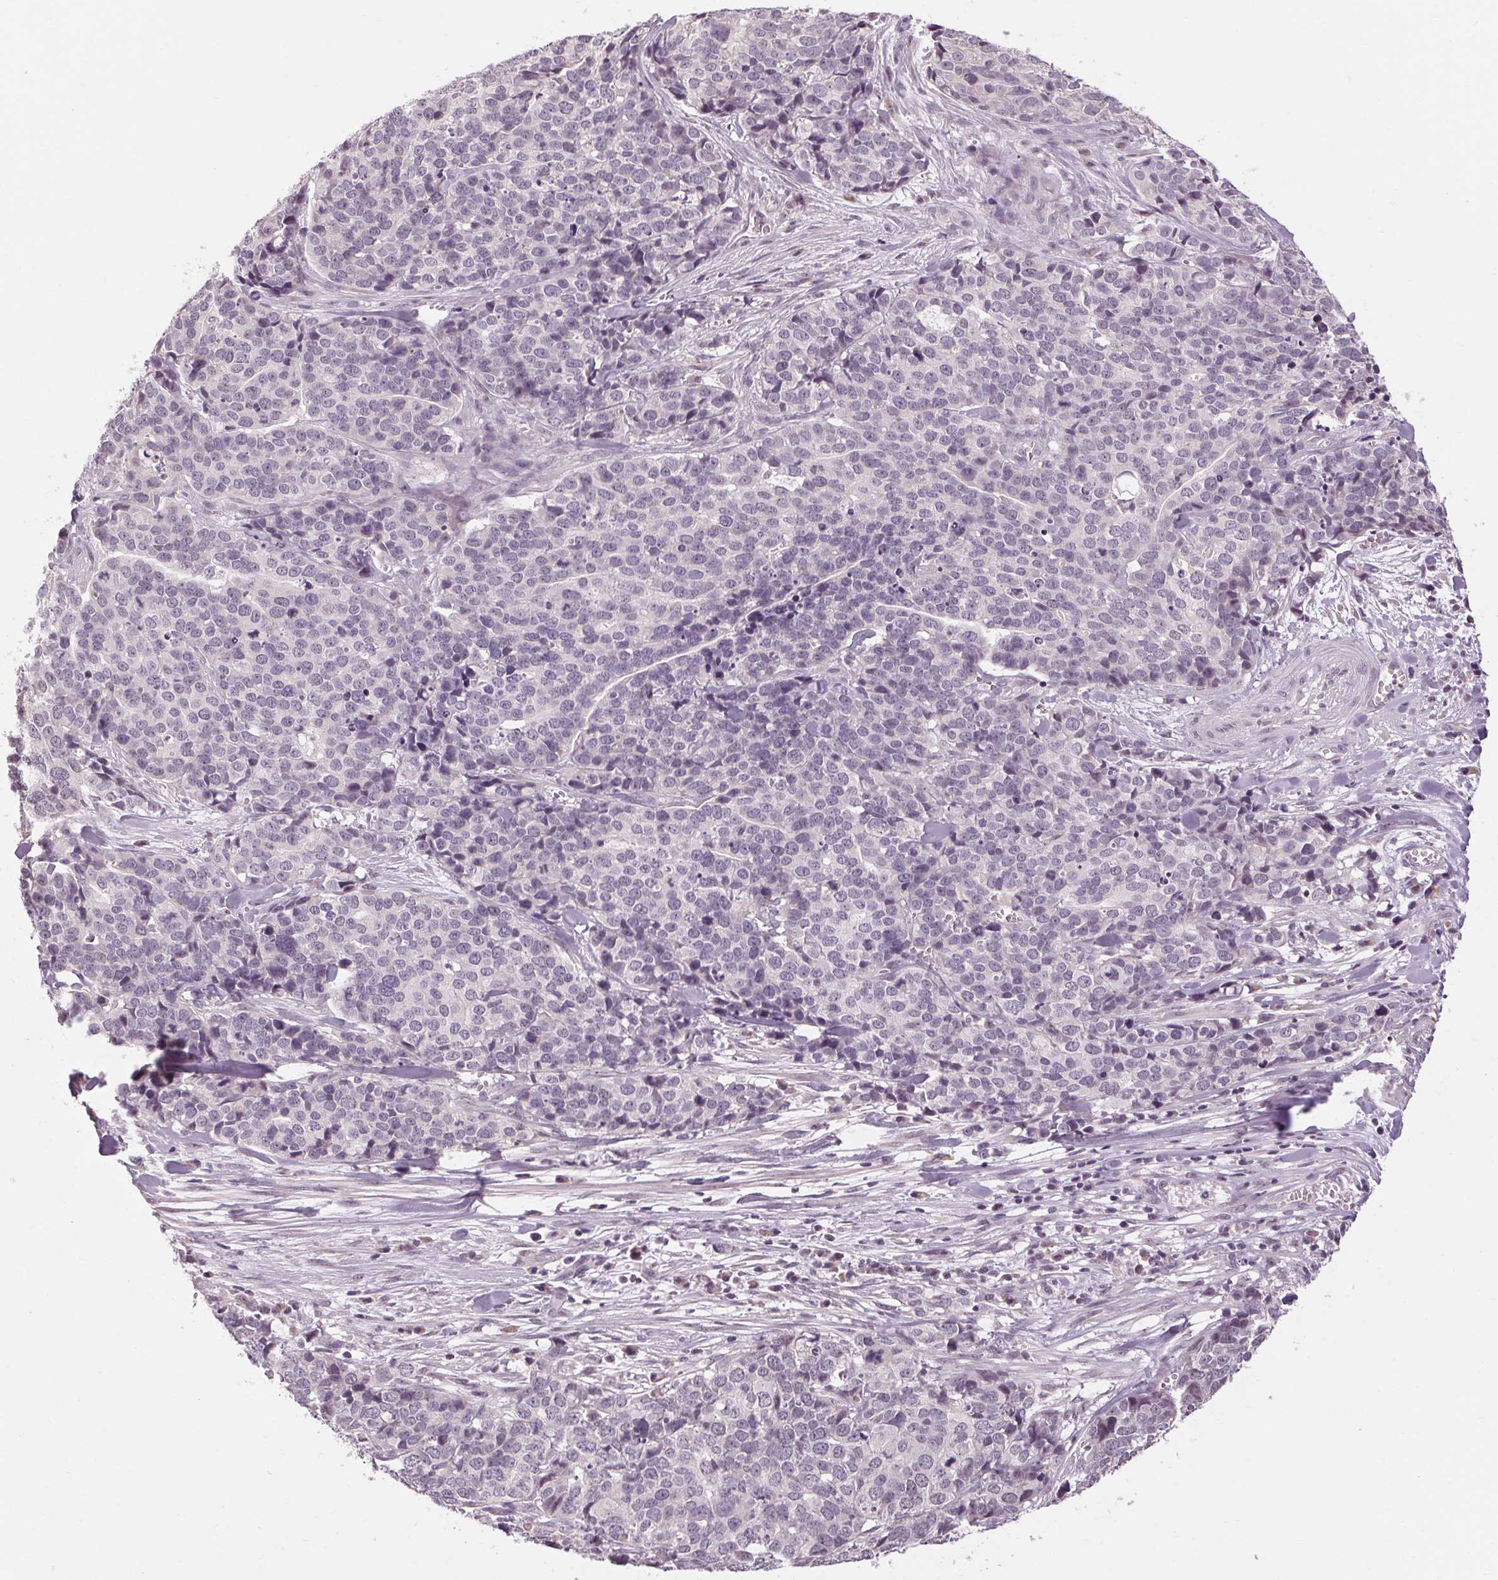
{"staining": {"intensity": "negative", "quantity": "none", "location": "none"}, "tissue": "ovarian cancer", "cell_type": "Tumor cells", "image_type": "cancer", "snomed": [{"axis": "morphology", "description": "Carcinoma, endometroid"}, {"axis": "topography", "description": "Ovary"}], "caption": "Tumor cells are negative for brown protein staining in ovarian cancer (endometroid carcinoma). Brightfield microscopy of immunohistochemistry stained with DAB (brown) and hematoxylin (blue), captured at high magnification.", "gene": "KLHL40", "patient": {"sex": "female", "age": 65}}